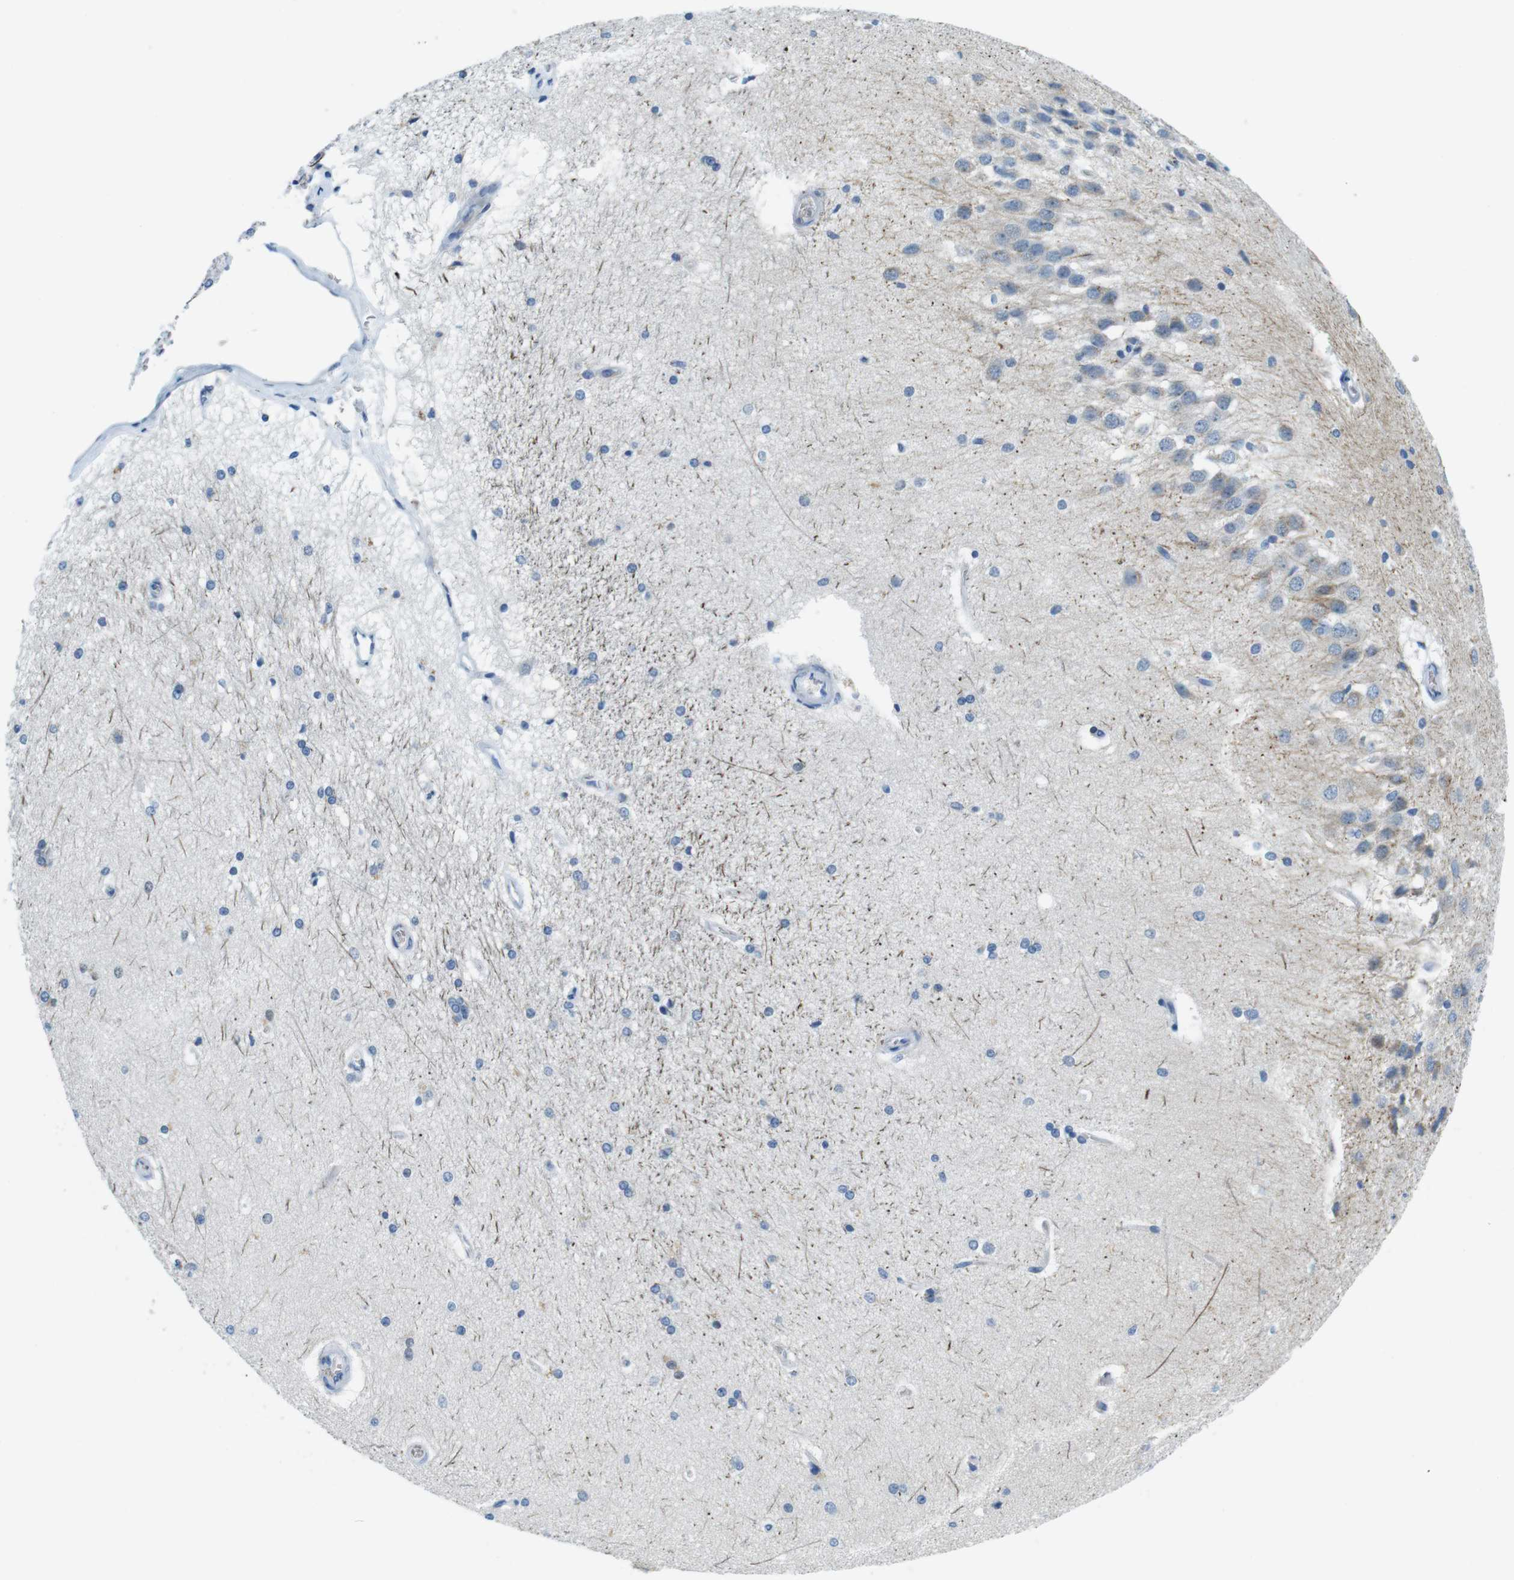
{"staining": {"intensity": "negative", "quantity": "none", "location": "none"}, "tissue": "hippocampus", "cell_type": "Glial cells", "image_type": "normal", "snomed": [{"axis": "morphology", "description": "Normal tissue, NOS"}, {"axis": "topography", "description": "Hippocampus"}], "caption": "This is an IHC image of unremarkable hippocampus. There is no staining in glial cells.", "gene": "TFAP2C", "patient": {"sex": "female", "age": 19}}